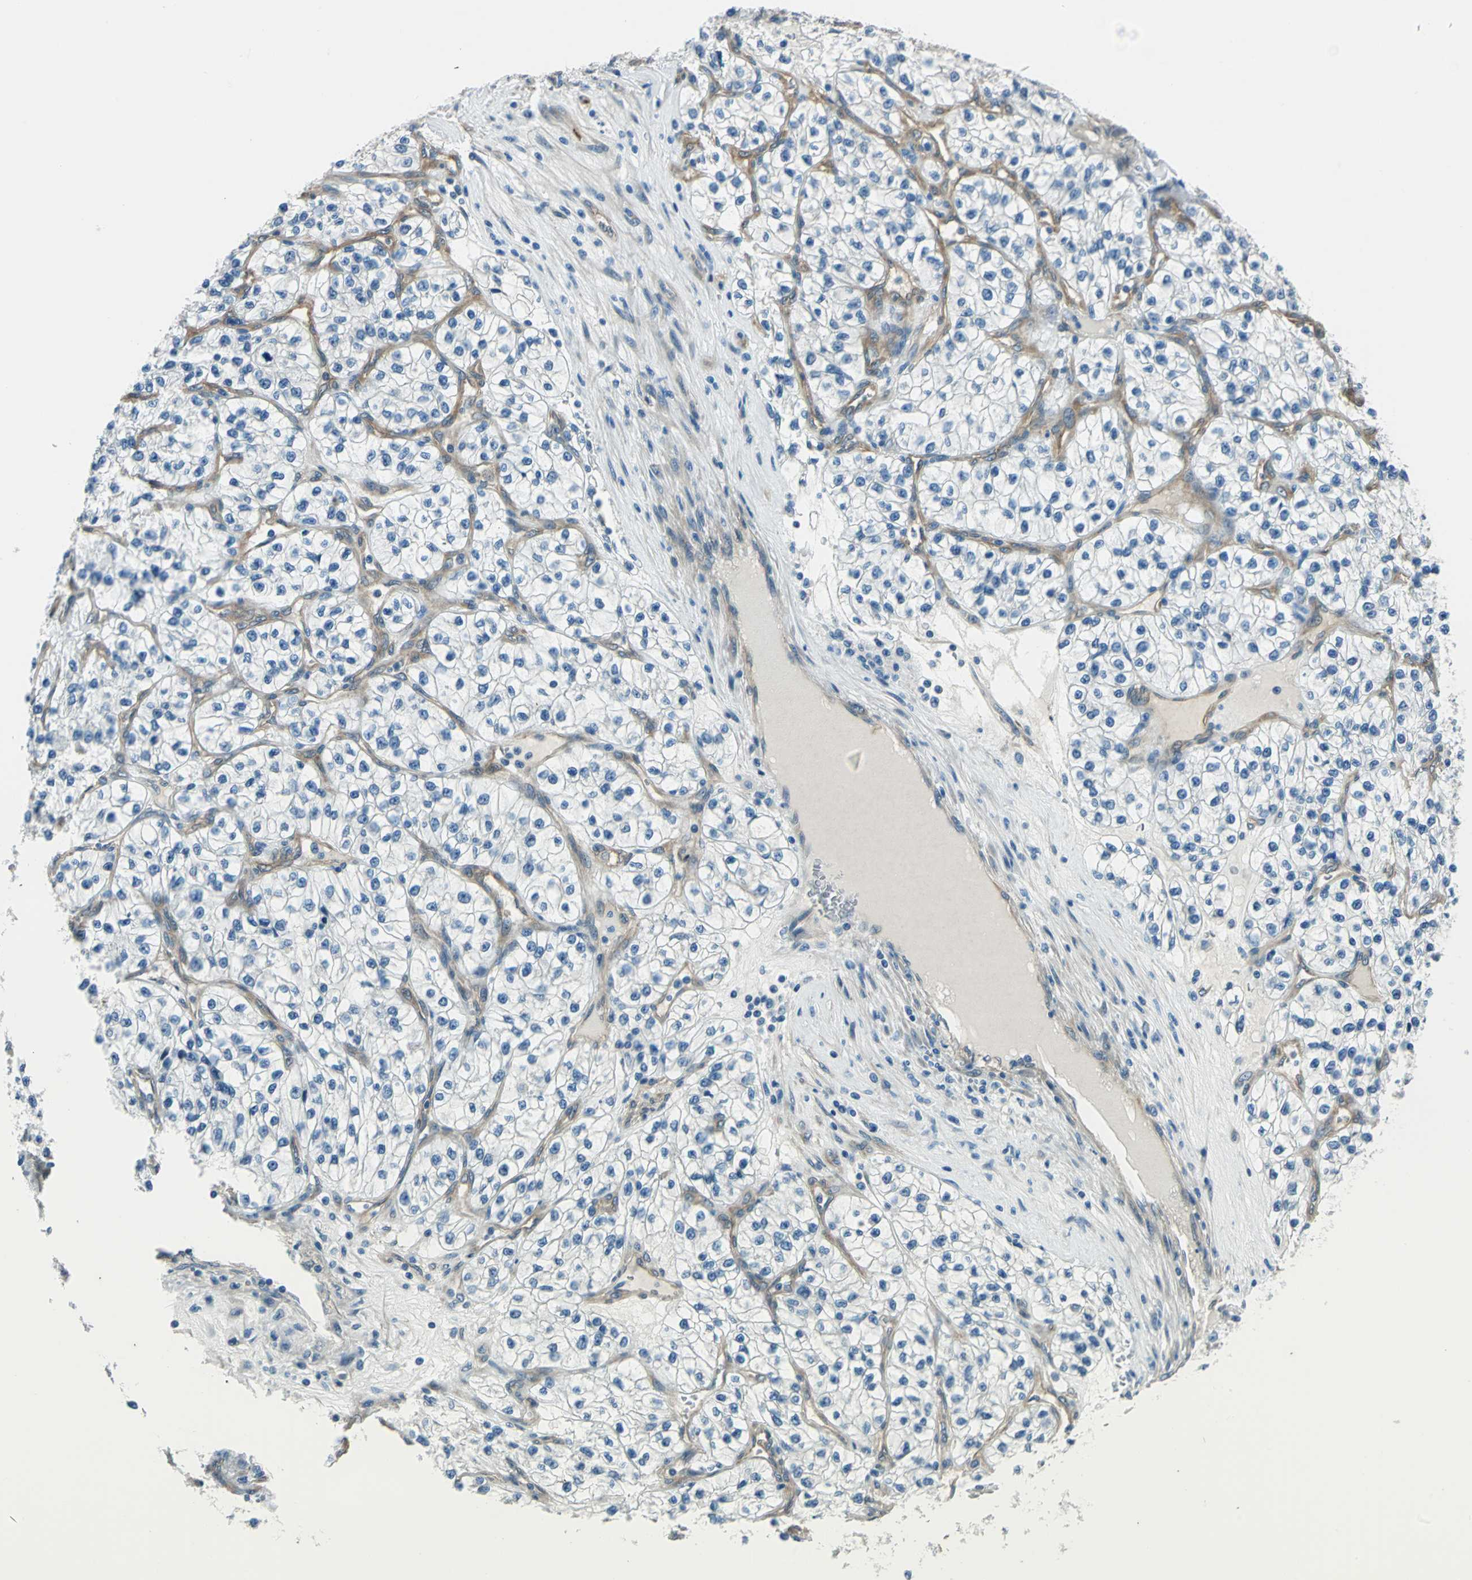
{"staining": {"intensity": "negative", "quantity": "none", "location": "none"}, "tissue": "renal cancer", "cell_type": "Tumor cells", "image_type": "cancer", "snomed": [{"axis": "morphology", "description": "Adenocarcinoma, NOS"}, {"axis": "topography", "description": "Kidney"}], "caption": "There is no significant staining in tumor cells of renal cancer (adenocarcinoma).", "gene": "CDC42EP1", "patient": {"sex": "female", "age": 57}}